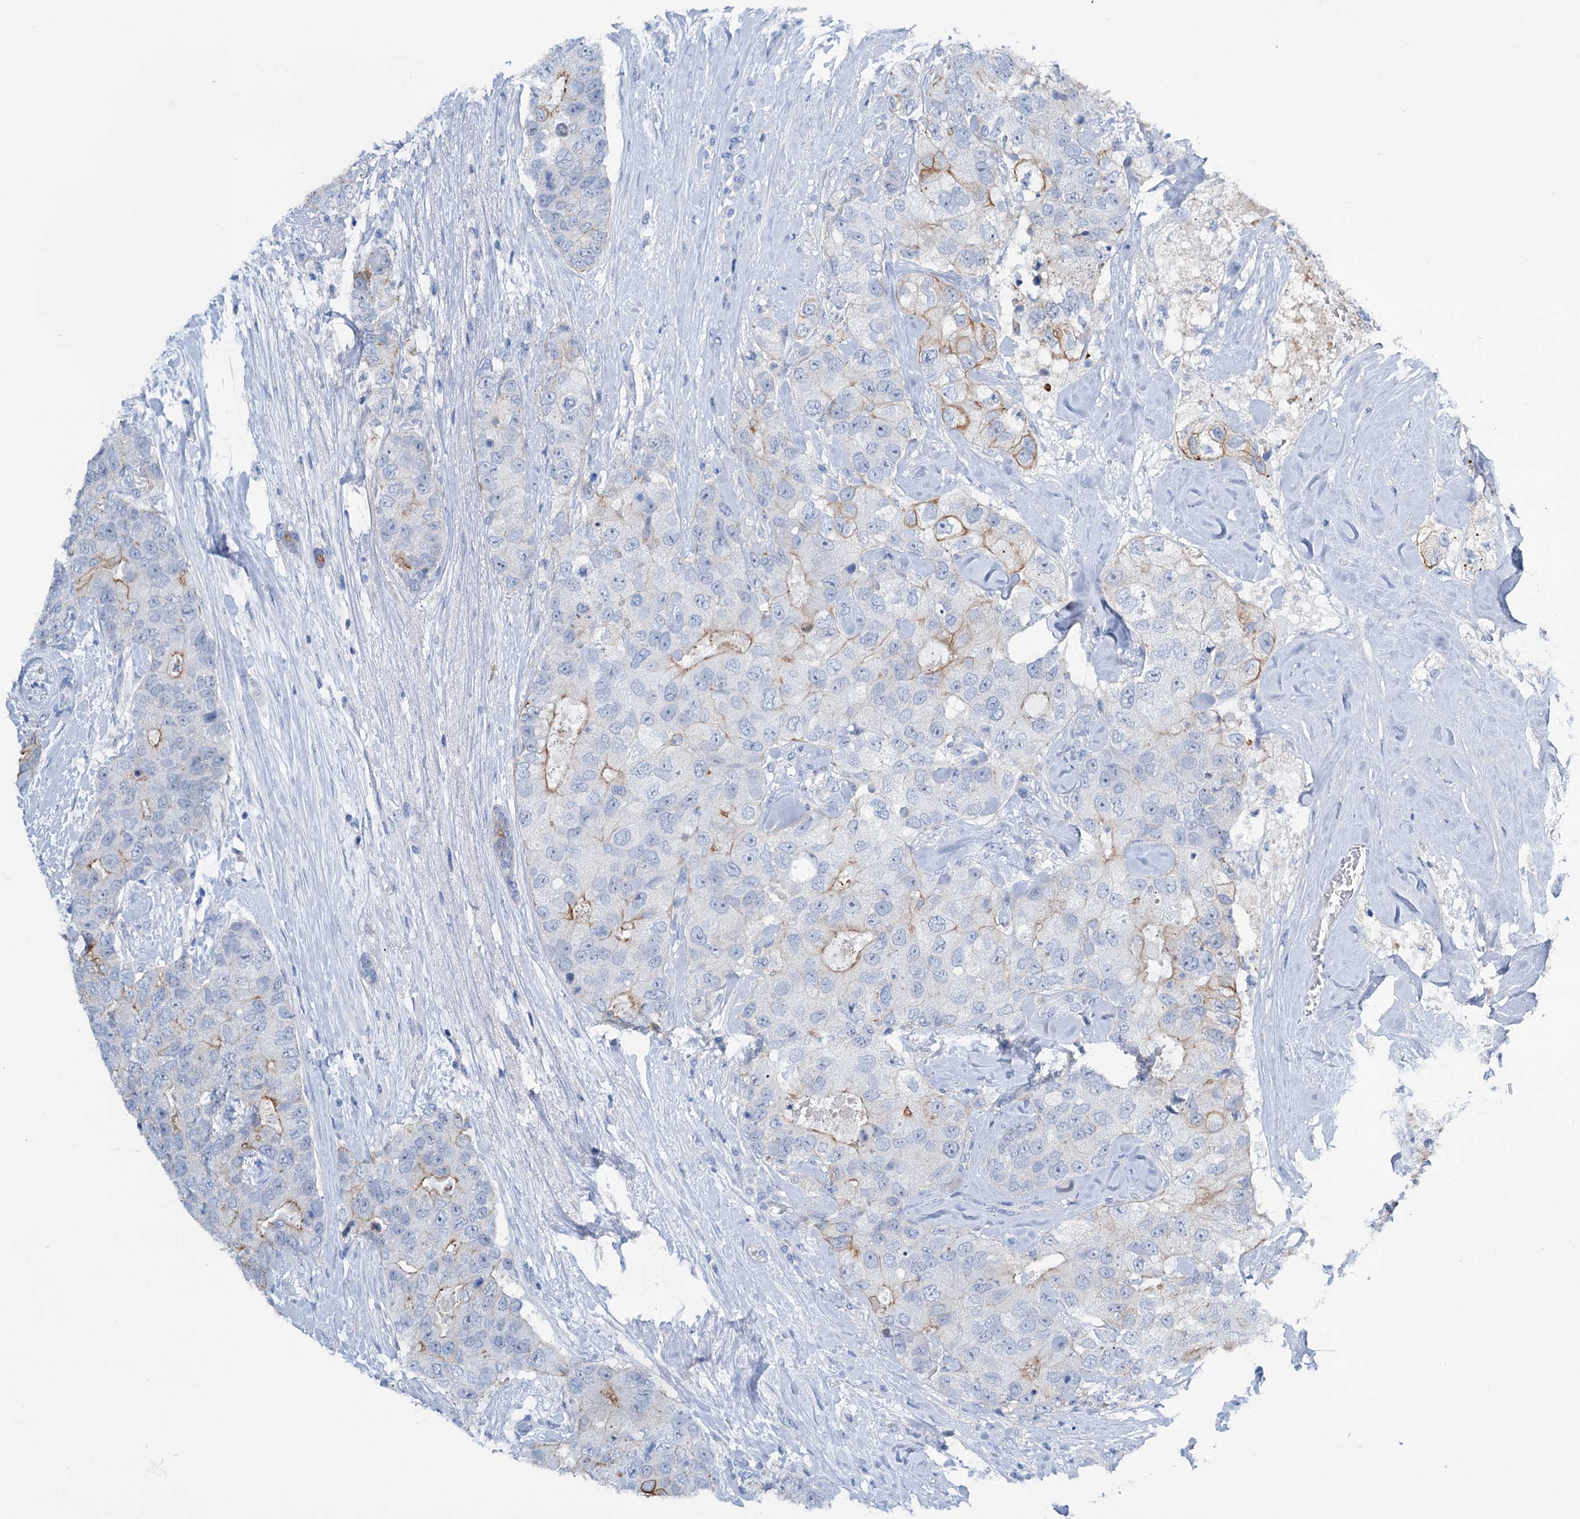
{"staining": {"intensity": "moderate", "quantity": "<25%", "location": "cytoplasmic/membranous"}, "tissue": "breast cancer", "cell_type": "Tumor cells", "image_type": "cancer", "snomed": [{"axis": "morphology", "description": "Duct carcinoma"}, {"axis": "topography", "description": "Breast"}], "caption": "Protein expression analysis of human breast cancer (invasive ductal carcinoma) reveals moderate cytoplasmic/membranous positivity in about <25% of tumor cells.", "gene": "FAAP20", "patient": {"sex": "female", "age": 62}}